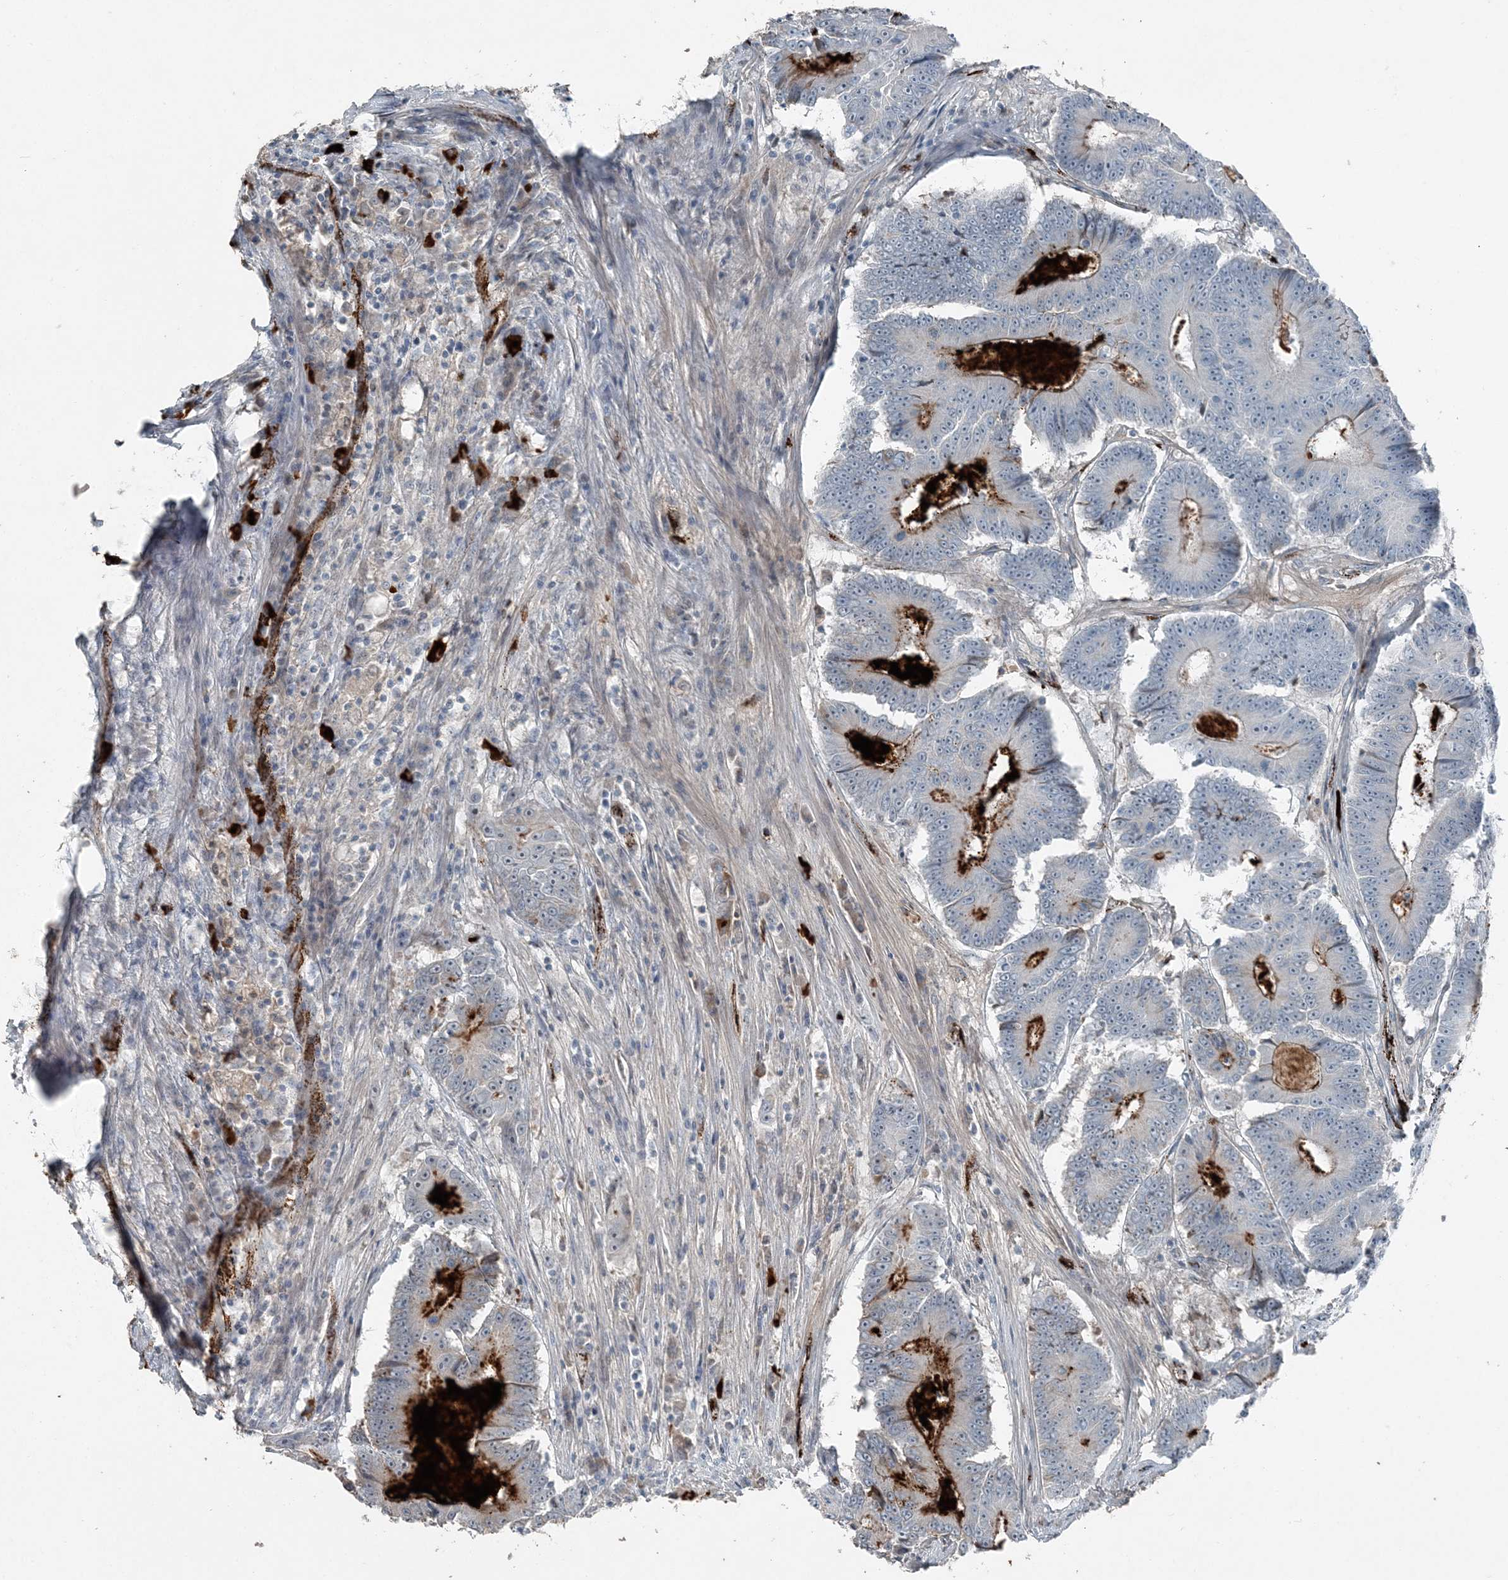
{"staining": {"intensity": "negative", "quantity": "none", "location": "none"}, "tissue": "colorectal cancer", "cell_type": "Tumor cells", "image_type": "cancer", "snomed": [{"axis": "morphology", "description": "Adenocarcinoma, NOS"}, {"axis": "topography", "description": "Colon"}], "caption": "IHC of human adenocarcinoma (colorectal) displays no positivity in tumor cells.", "gene": "ELOVL7", "patient": {"sex": "male", "age": 83}}